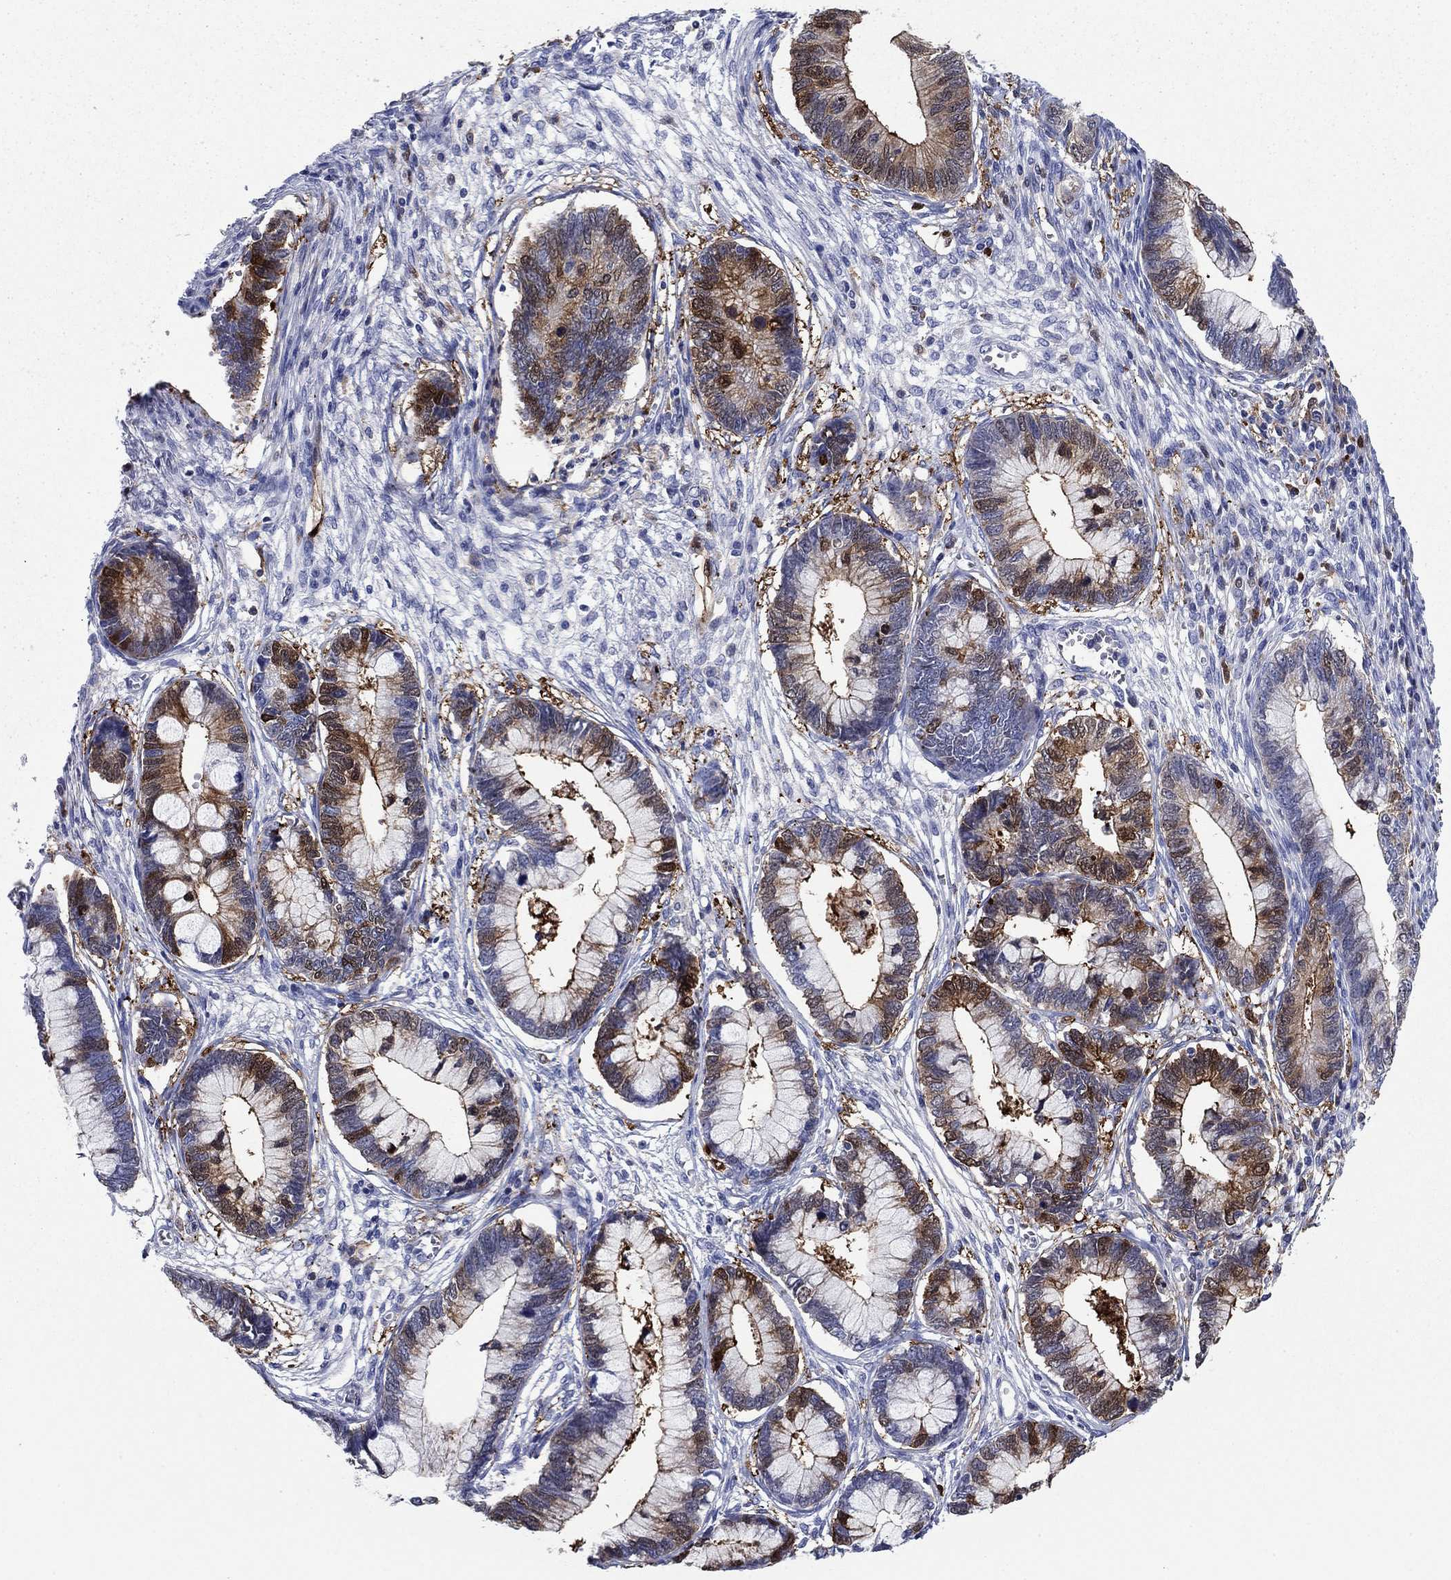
{"staining": {"intensity": "strong", "quantity": "25%-75%", "location": "cytoplasmic/membranous"}, "tissue": "cervical cancer", "cell_type": "Tumor cells", "image_type": "cancer", "snomed": [{"axis": "morphology", "description": "Adenocarcinoma, NOS"}, {"axis": "topography", "description": "Cervix"}], "caption": "Tumor cells reveal strong cytoplasmic/membranous positivity in approximately 25%-75% of cells in cervical adenocarcinoma.", "gene": "STMN1", "patient": {"sex": "female", "age": 44}}